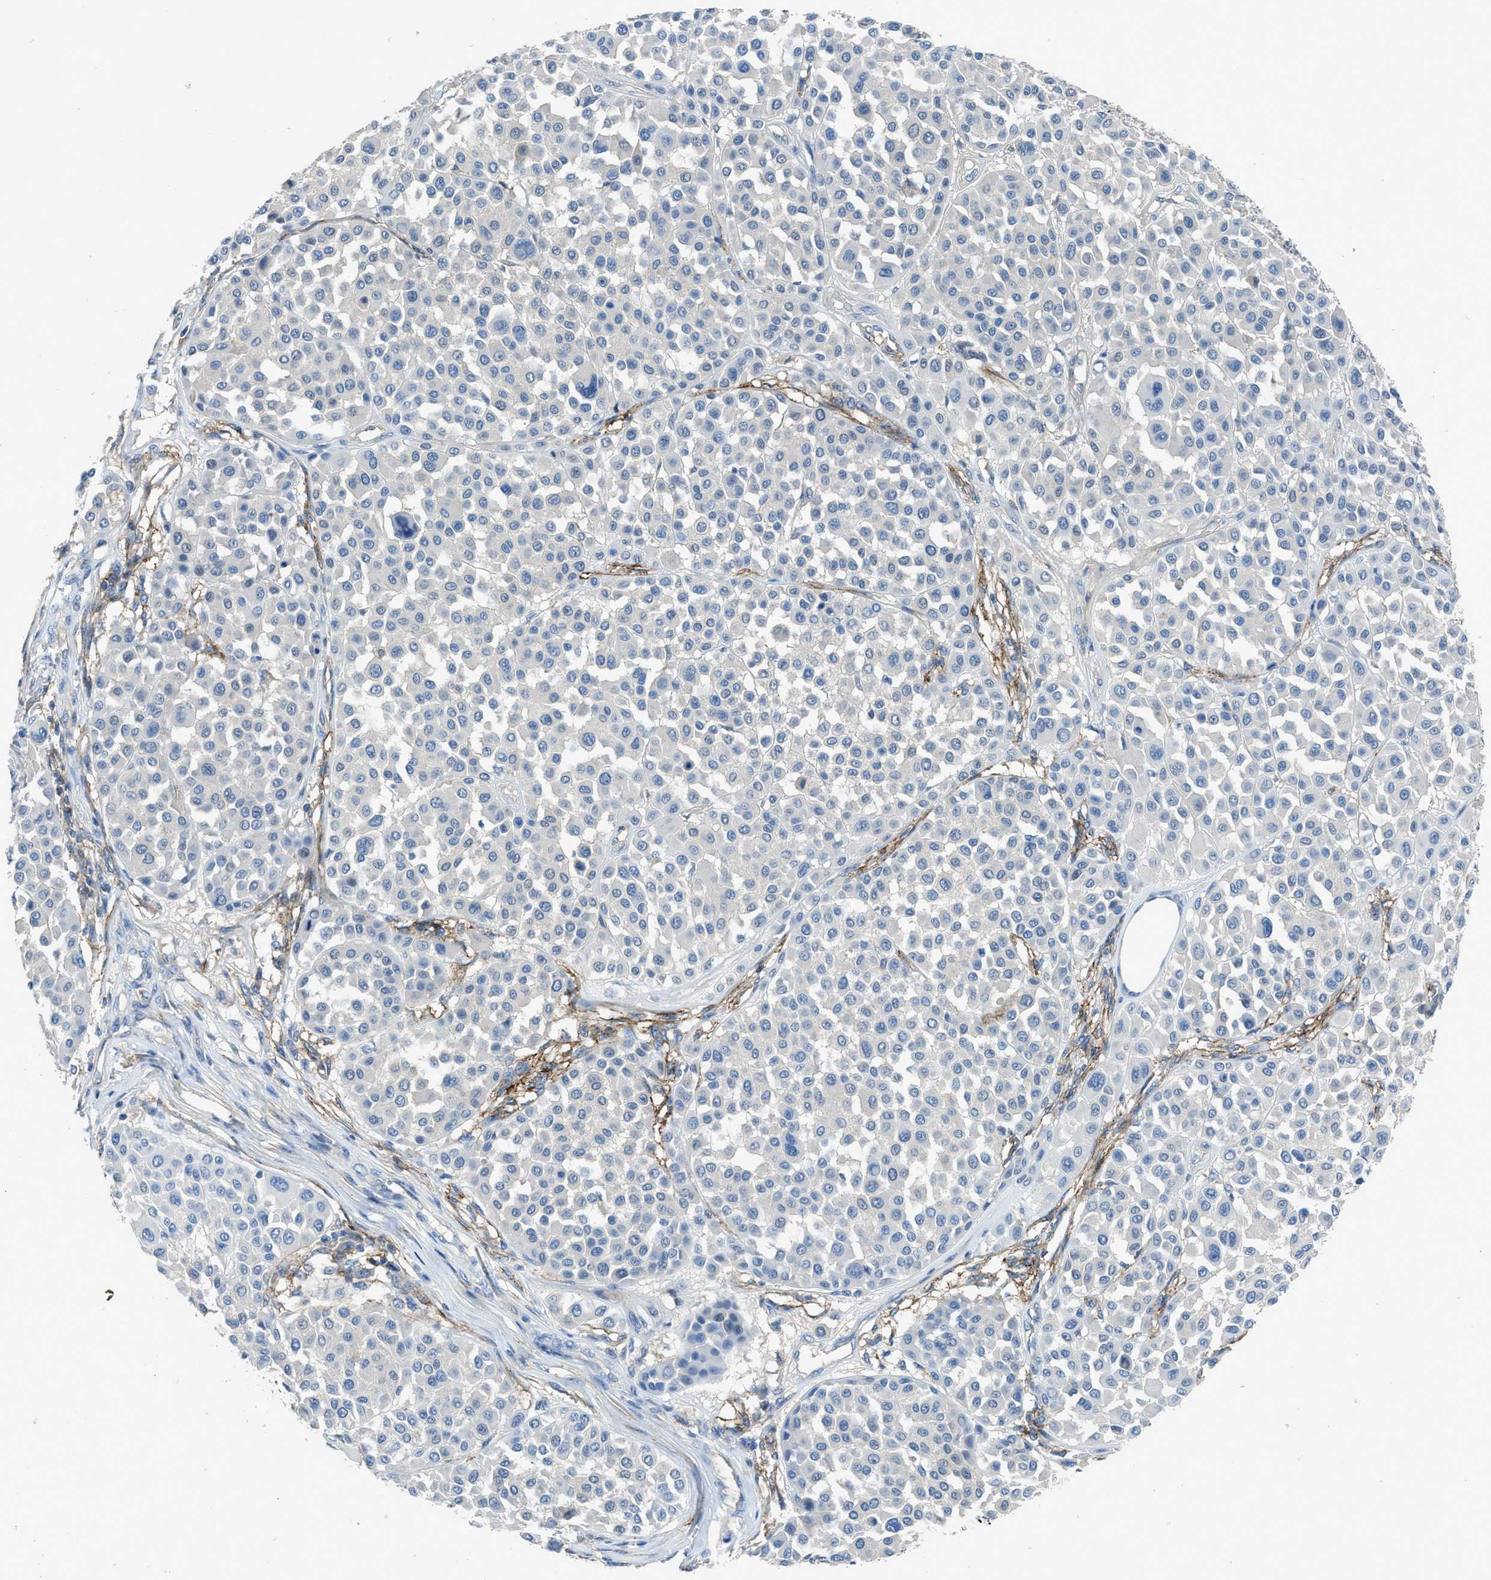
{"staining": {"intensity": "negative", "quantity": "none", "location": "none"}, "tissue": "melanoma", "cell_type": "Tumor cells", "image_type": "cancer", "snomed": [{"axis": "morphology", "description": "Malignant melanoma, Metastatic site"}, {"axis": "topography", "description": "Soft tissue"}], "caption": "Immunohistochemistry (IHC) histopathology image of human melanoma stained for a protein (brown), which demonstrates no positivity in tumor cells.", "gene": "PTGFRN", "patient": {"sex": "male", "age": 41}}